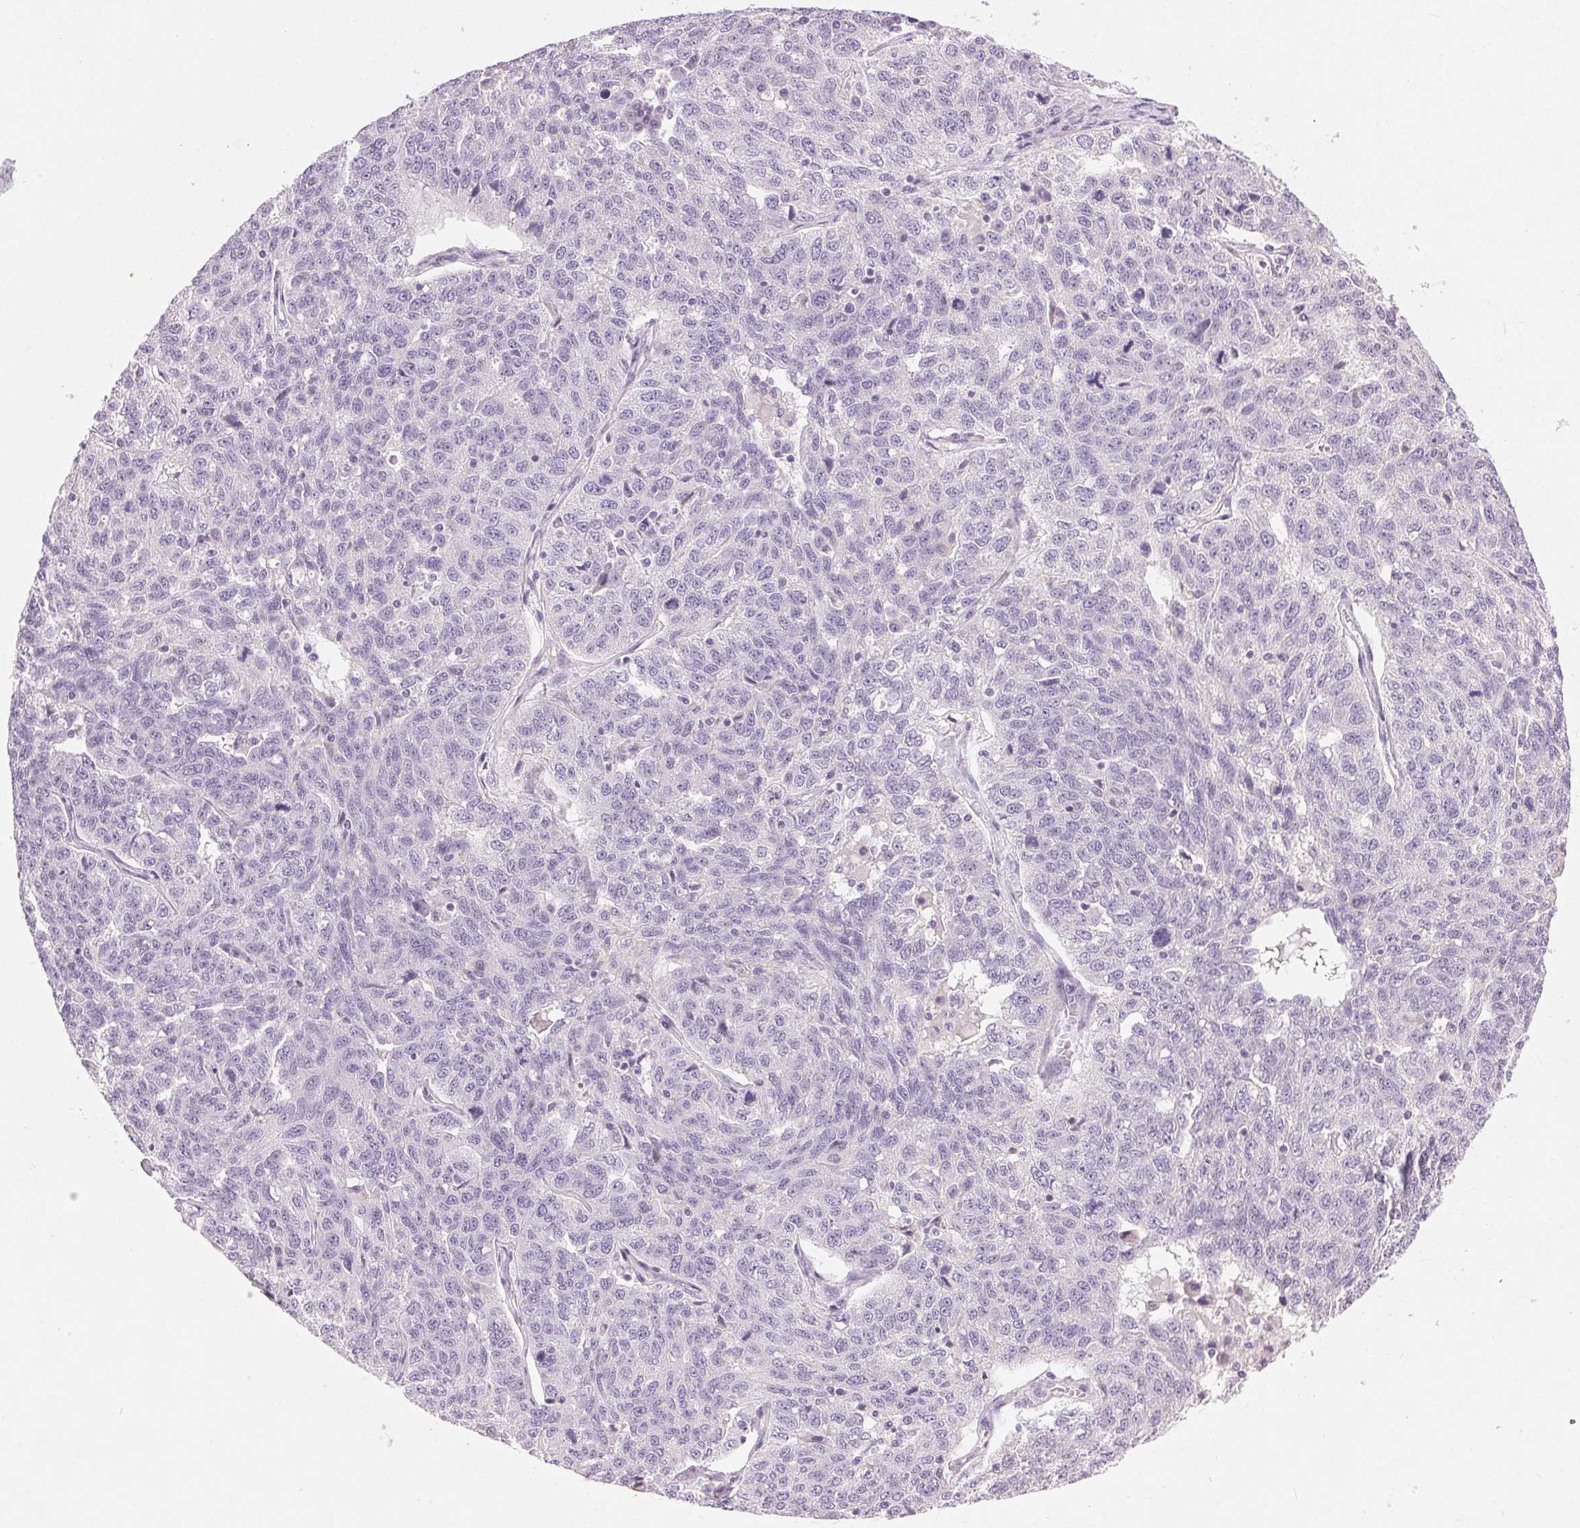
{"staining": {"intensity": "negative", "quantity": "none", "location": "none"}, "tissue": "ovarian cancer", "cell_type": "Tumor cells", "image_type": "cancer", "snomed": [{"axis": "morphology", "description": "Cystadenocarcinoma, serous, NOS"}, {"axis": "topography", "description": "Ovary"}], "caption": "This is a histopathology image of immunohistochemistry (IHC) staining of ovarian serous cystadenocarcinoma, which shows no expression in tumor cells.", "gene": "DSG3", "patient": {"sex": "female", "age": 71}}